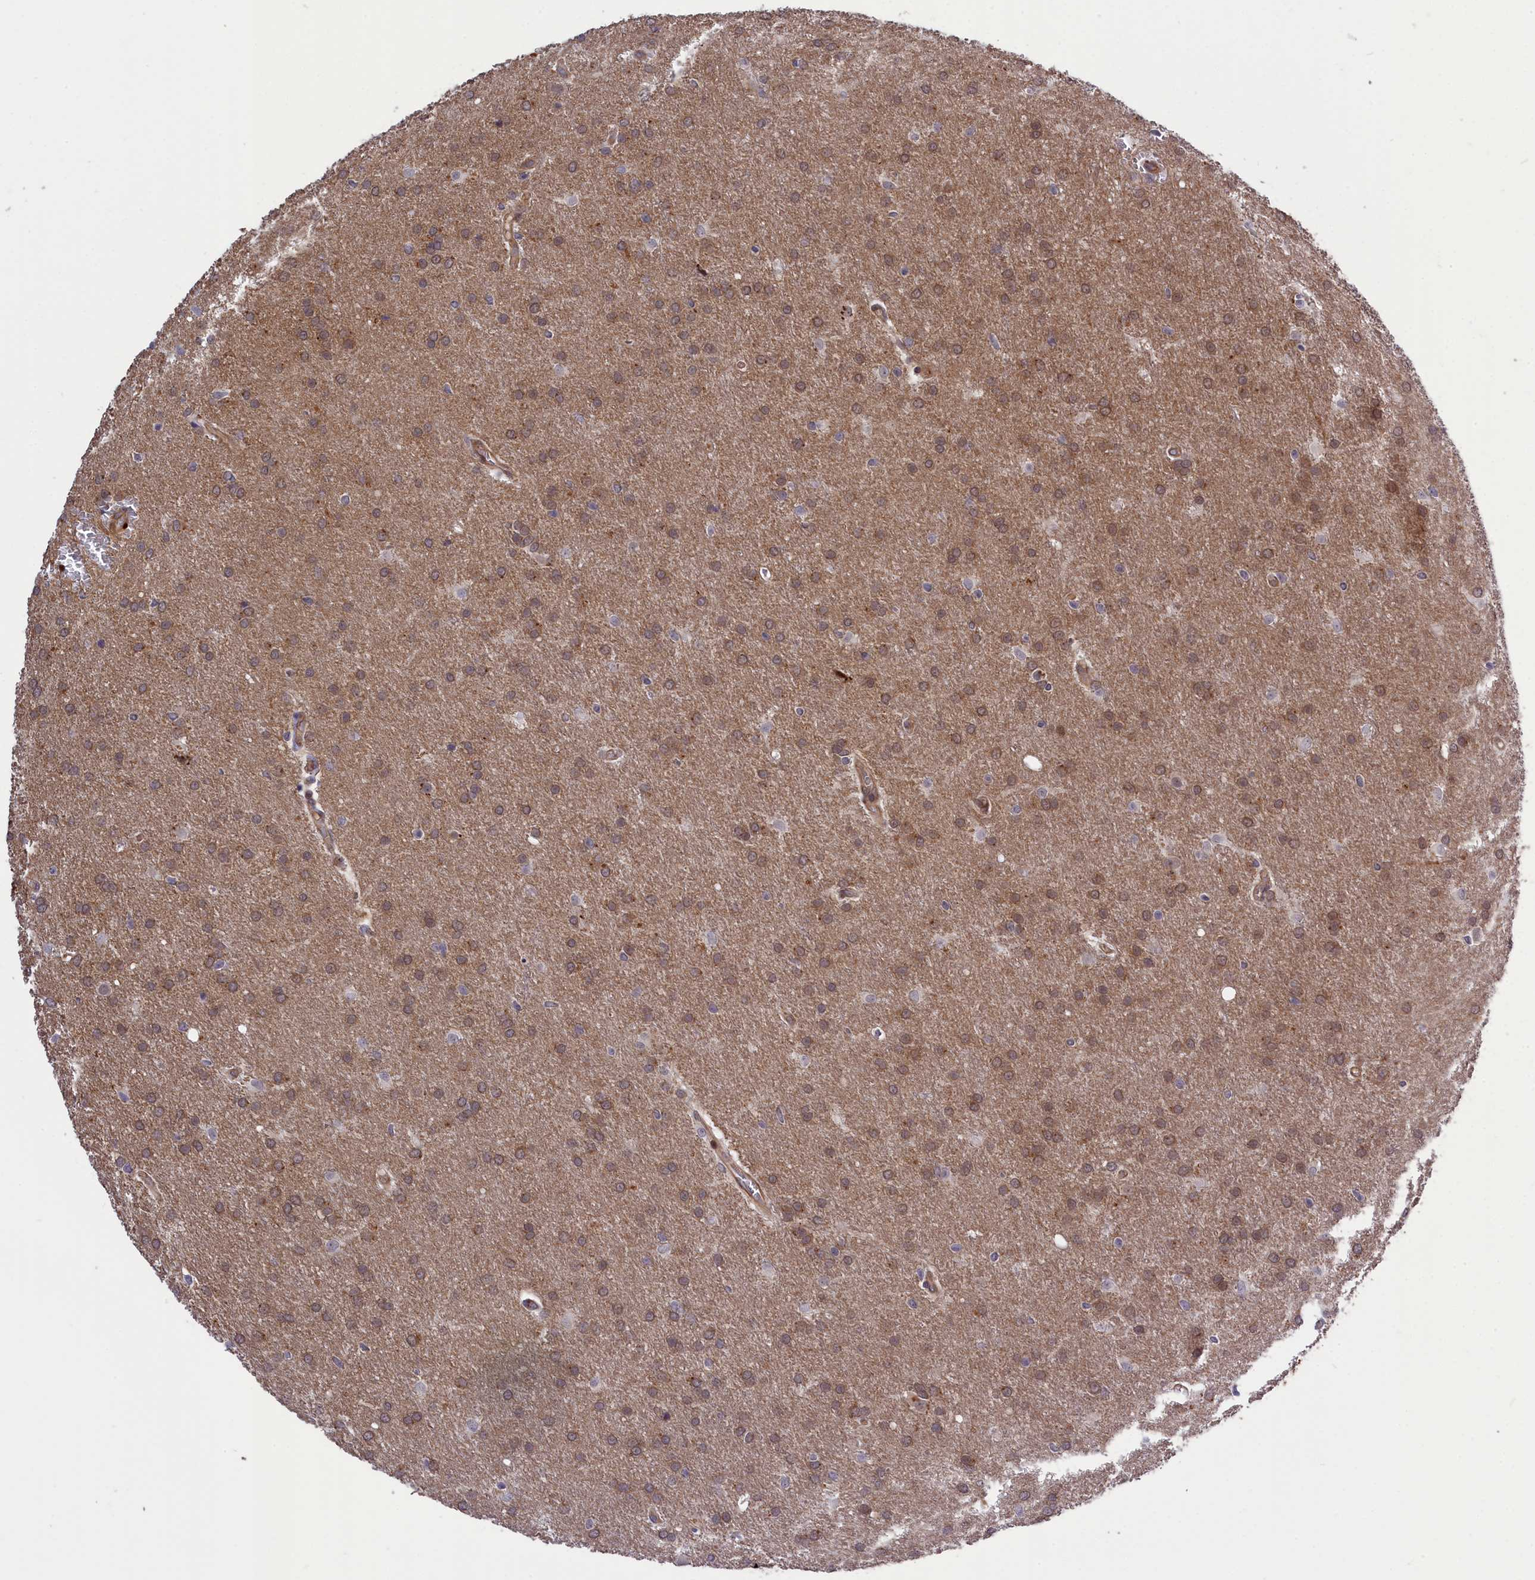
{"staining": {"intensity": "moderate", "quantity": "<25%", "location": "cytoplasmic/membranous,nuclear"}, "tissue": "glioma", "cell_type": "Tumor cells", "image_type": "cancer", "snomed": [{"axis": "morphology", "description": "Glioma, malignant, Low grade"}, {"axis": "topography", "description": "Brain"}], "caption": "Brown immunohistochemical staining in glioma demonstrates moderate cytoplasmic/membranous and nuclear staining in approximately <25% of tumor cells.", "gene": "DDX60L", "patient": {"sex": "female", "age": 32}}